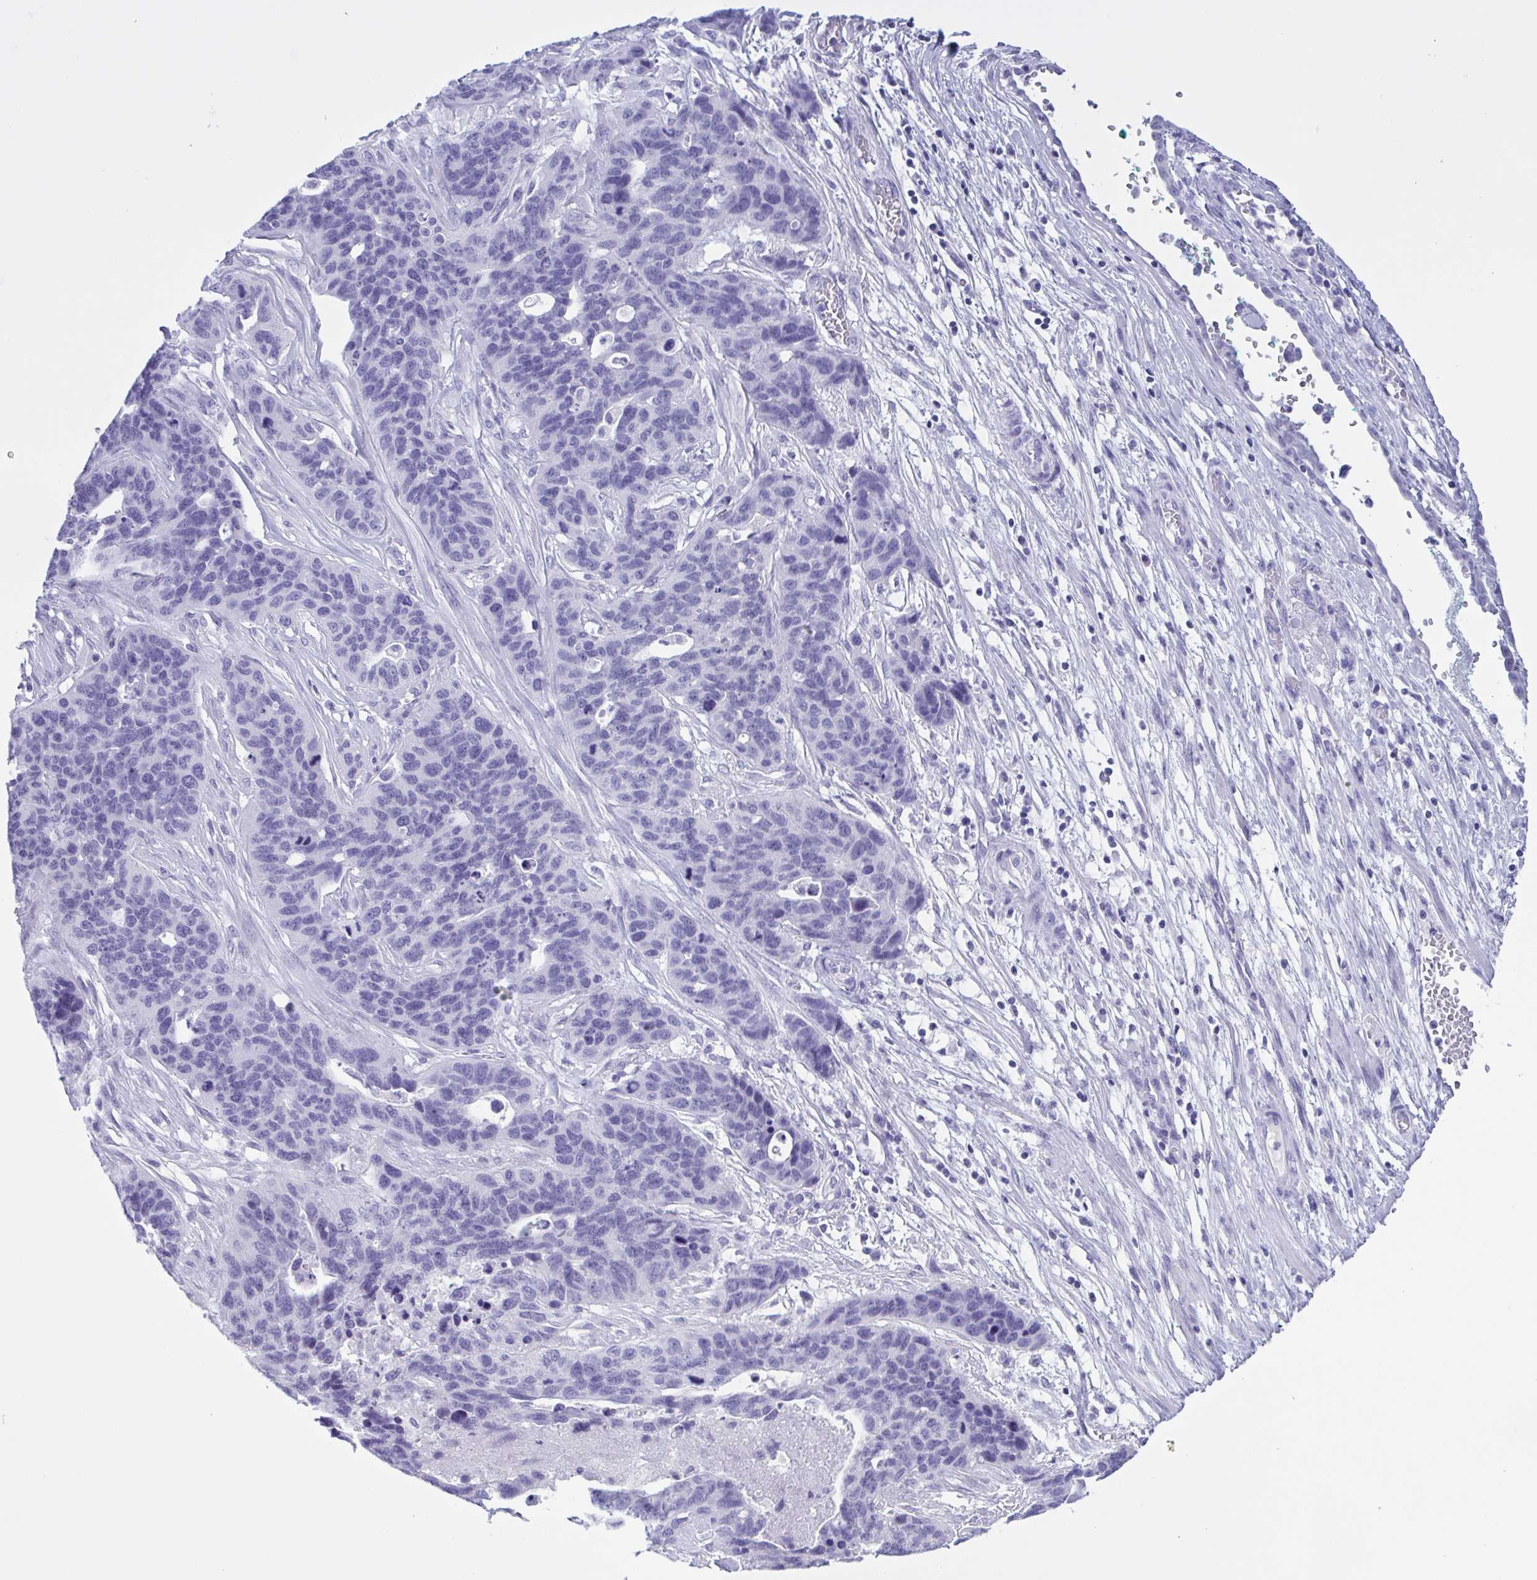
{"staining": {"intensity": "negative", "quantity": "none", "location": "none"}, "tissue": "ovarian cancer", "cell_type": "Tumor cells", "image_type": "cancer", "snomed": [{"axis": "morphology", "description": "Cystadenocarcinoma, serous, NOS"}, {"axis": "topography", "description": "Ovary"}], "caption": "A photomicrograph of ovarian cancer (serous cystadenocarcinoma) stained for a protein shows no brown staining in tumor cells. (Brightfield microscopy of DAB immunohistochemistry at high magnification).", "gene": "INAFM1", "patient": {"sex": "female", "age": 64}}